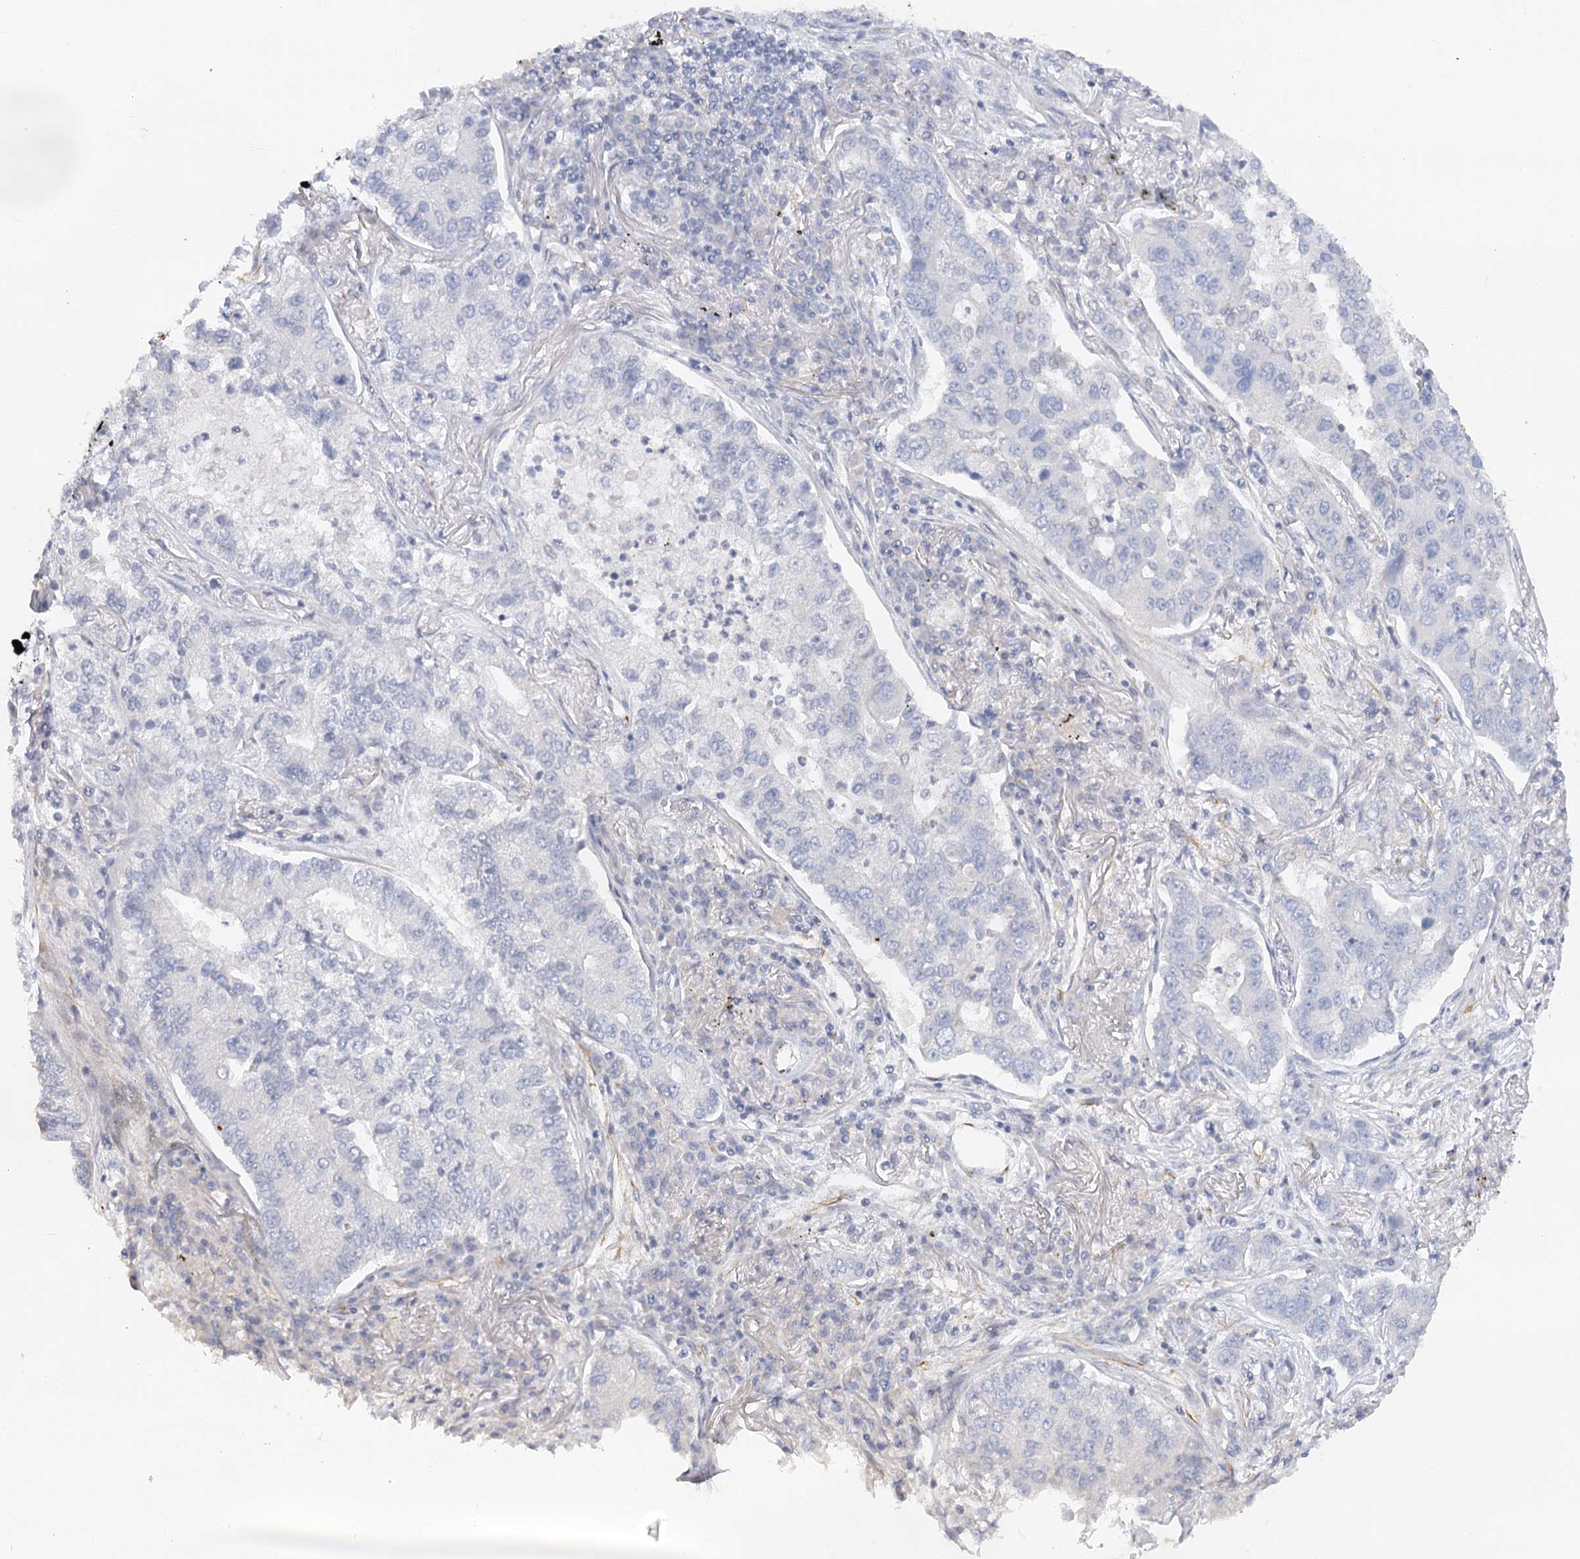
{"staining": {"intensity": "negative", "quantity": "none", "location": "none"}, "tissue": "lung cancer", "cell_type": "Tumor cells", "image_type": "cancer", "snomed": [{"axis": "morphology", "description": "Adenocarcinoma, NOS"}, {"axis": "topography", "description": "Lung"}], "caption": "A micrograph of lung adenocarcinoma stained for a protein exhibits no brown staining in tumor cells.", "gene": "NELL2", "patient": {"sex": "male", "age": 49}}